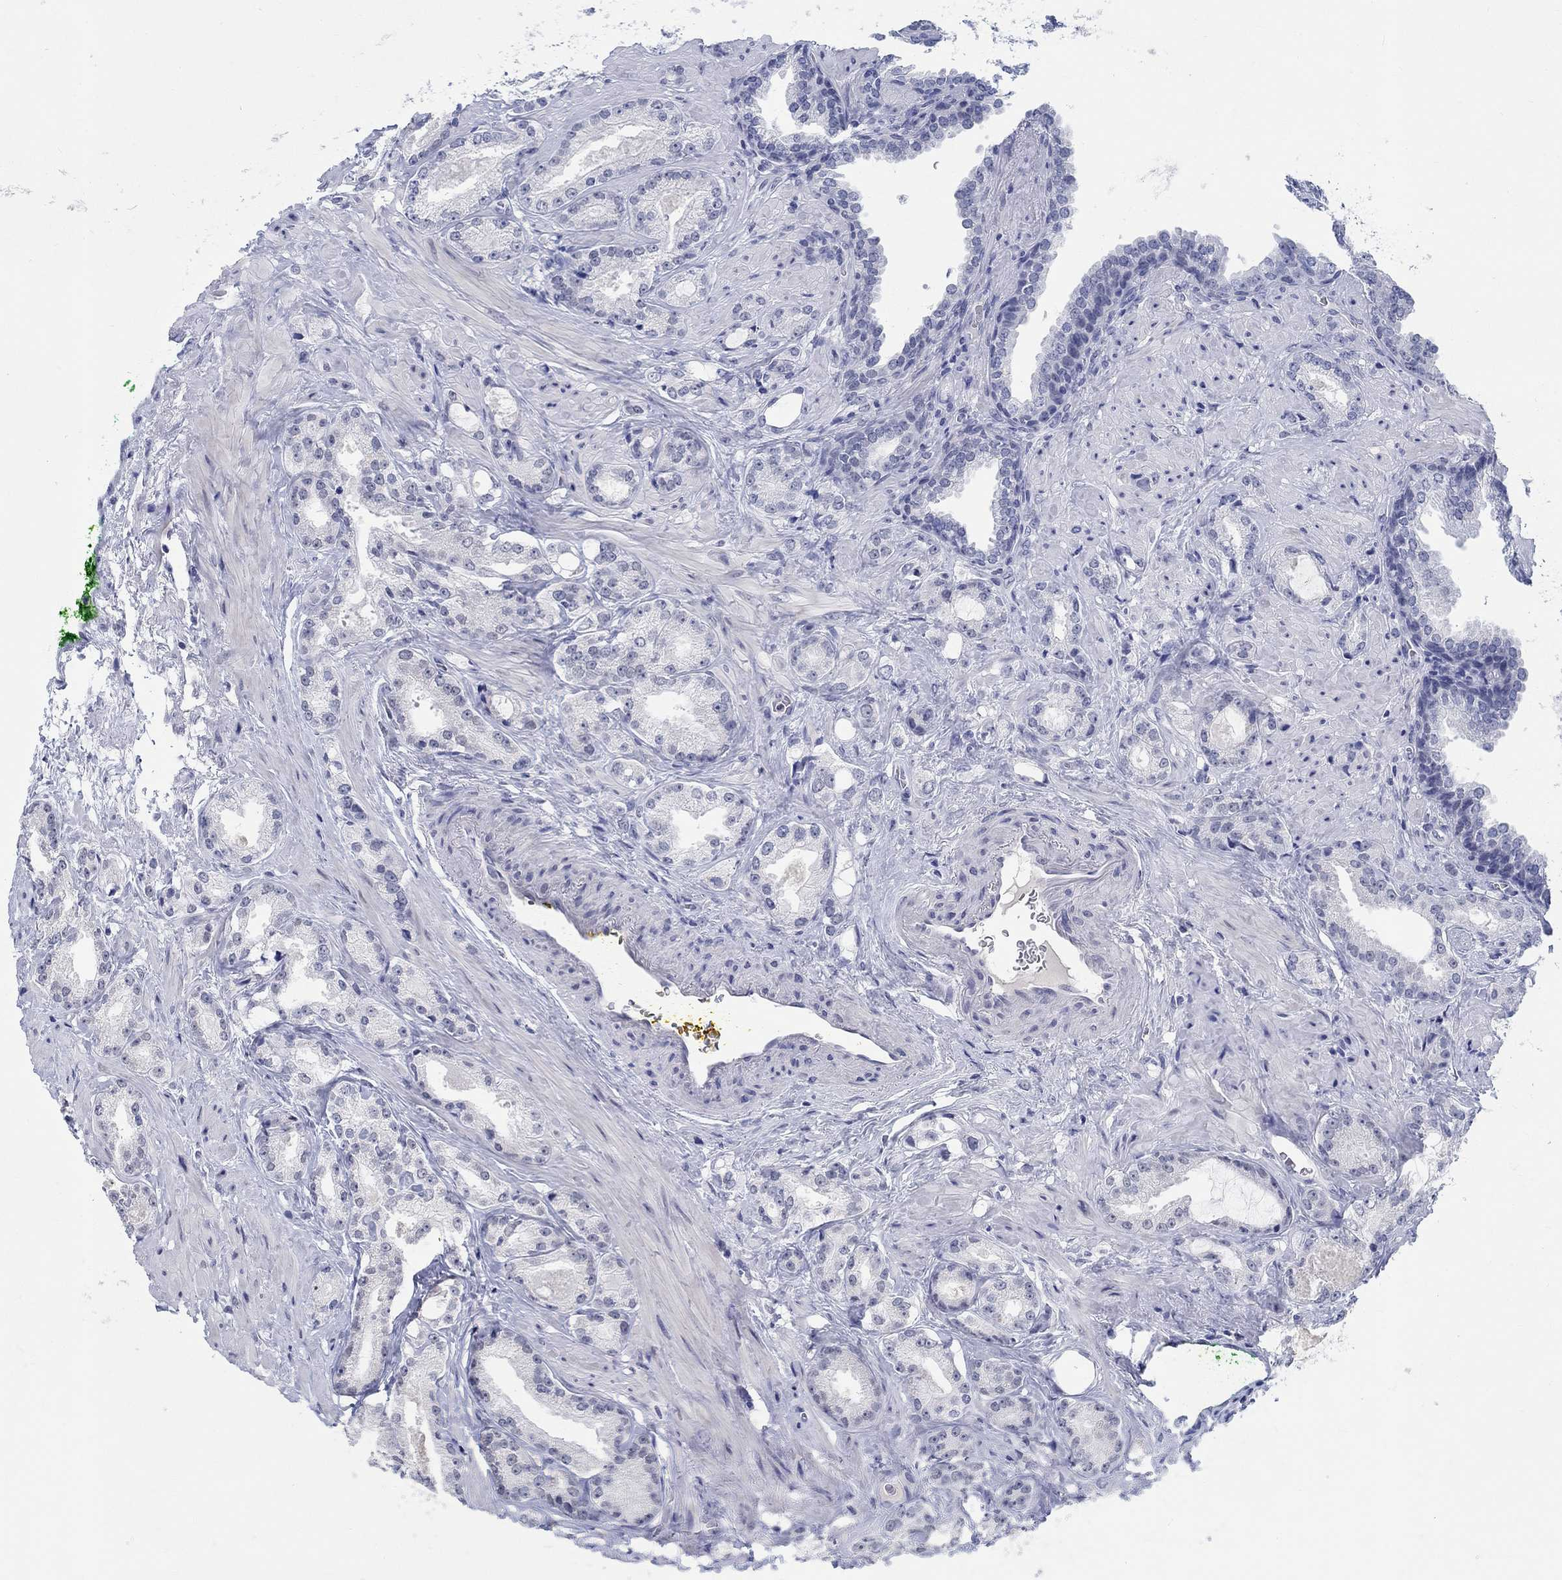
{"staining": {"intensity": "negative", "quantity": "none", "location": "none"}, "tissue": "prostate cancer", "cell_type": "Tumor cells", "image_type": "cancer", "snomed": [{"axis": "morphology", "description": "Adenocarcinoma, Low grade"}, {"axis": "topography", "description": "Prostate"}], "caption": "Tumor cells show no significant staining in prostate cancer.", "gene": "ANKS1B", "patient": {"sex": "male", "age": 68}}